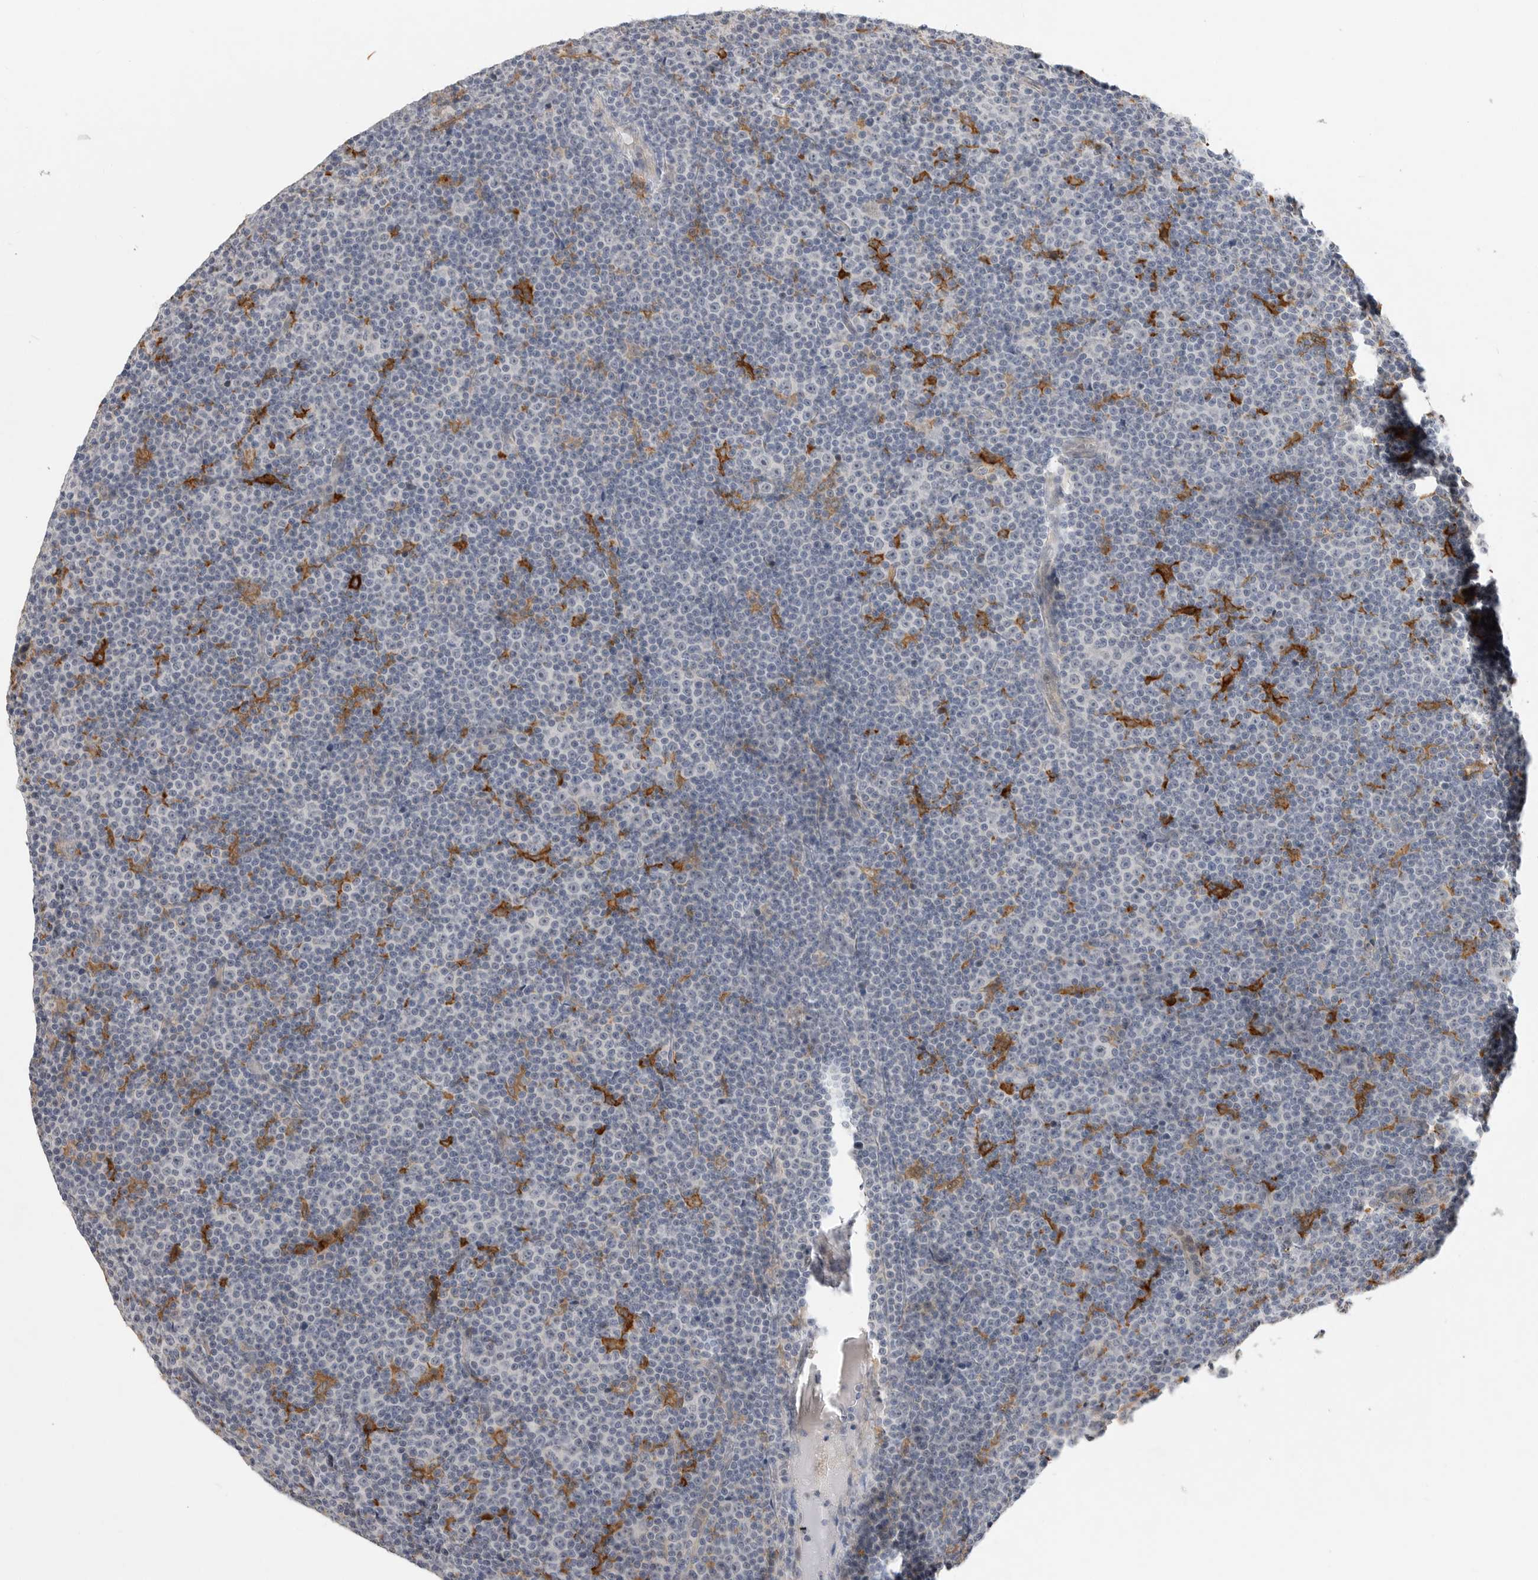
{"staining": {"intensity": "negative", "quantity": "none", "location": "none"}, "tissue": "lymphoma", "cell_type": "Tumor cells", "image_type": "cancer", "snomed": [{"axis": "morphology", "description": "Malignant lymphoma, non-Hodgkin's type, Low grade"}, {"axis": "topography", "description": "Lymph node"}], "caption": "Human lymphoma stained for a protein using immunohistochemistry (IHC) displays no positivity in tumor cells.", "gene": "ITGAD", "patient": {"sex": "female", "age": 67}}